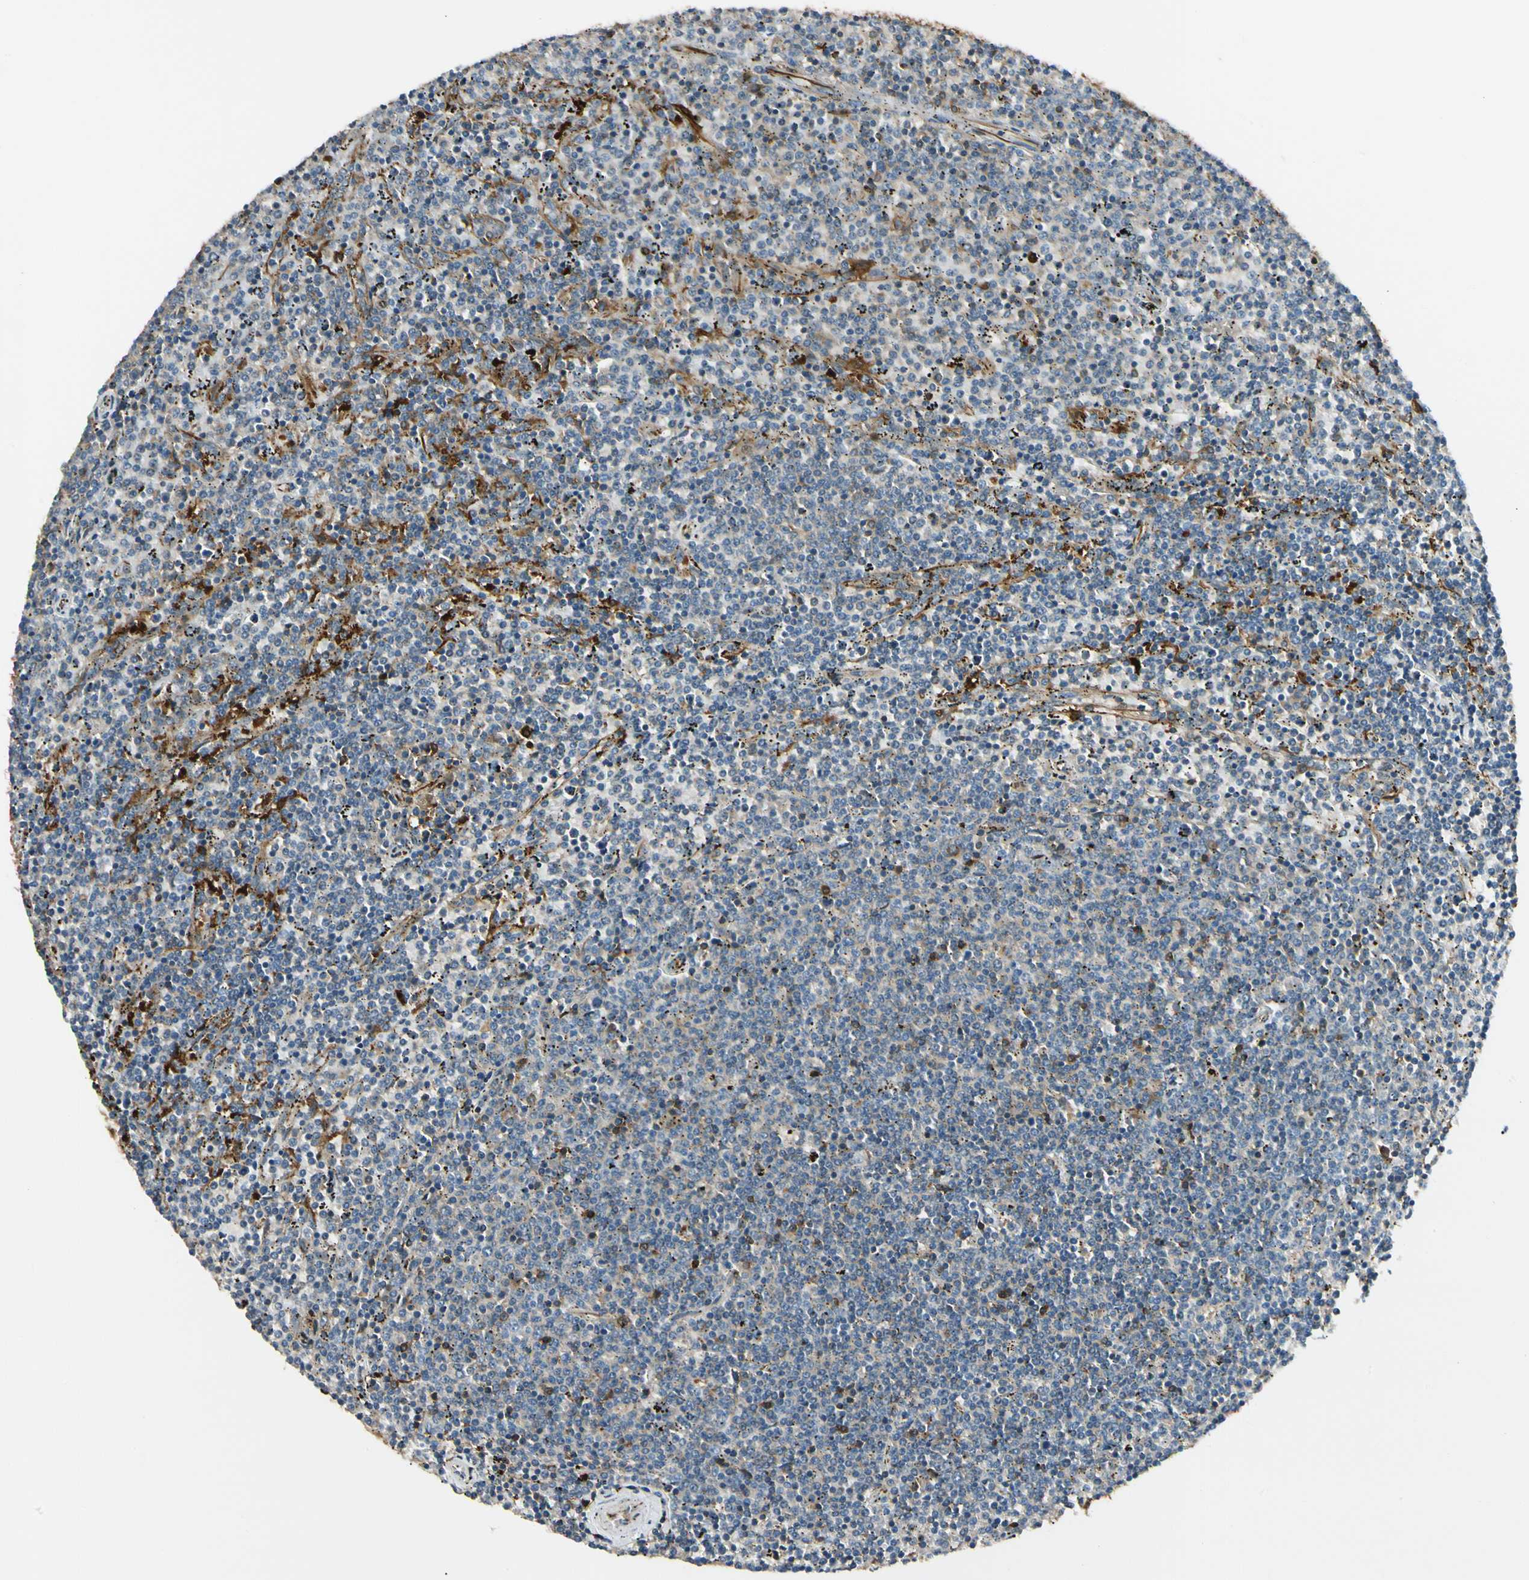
{"staining": {"intensity": "negative", "quantity": "none", "location": "none"}, "tissue": "lymphoma", "cell_type": "Tumor cells", "image_type": "cancer", "snomed": [{"axis": "morphology", "description": "Malignant lymphoma, non-Hodgkin's type, Low grade"}, {"axis": "topography", "description": "Spleen"}], "caption": "The micrograph displays no significant staining in tumor cells of lymphoma.", "gene": "FTH1", "patient": {"sex": "female", "age": 50}}